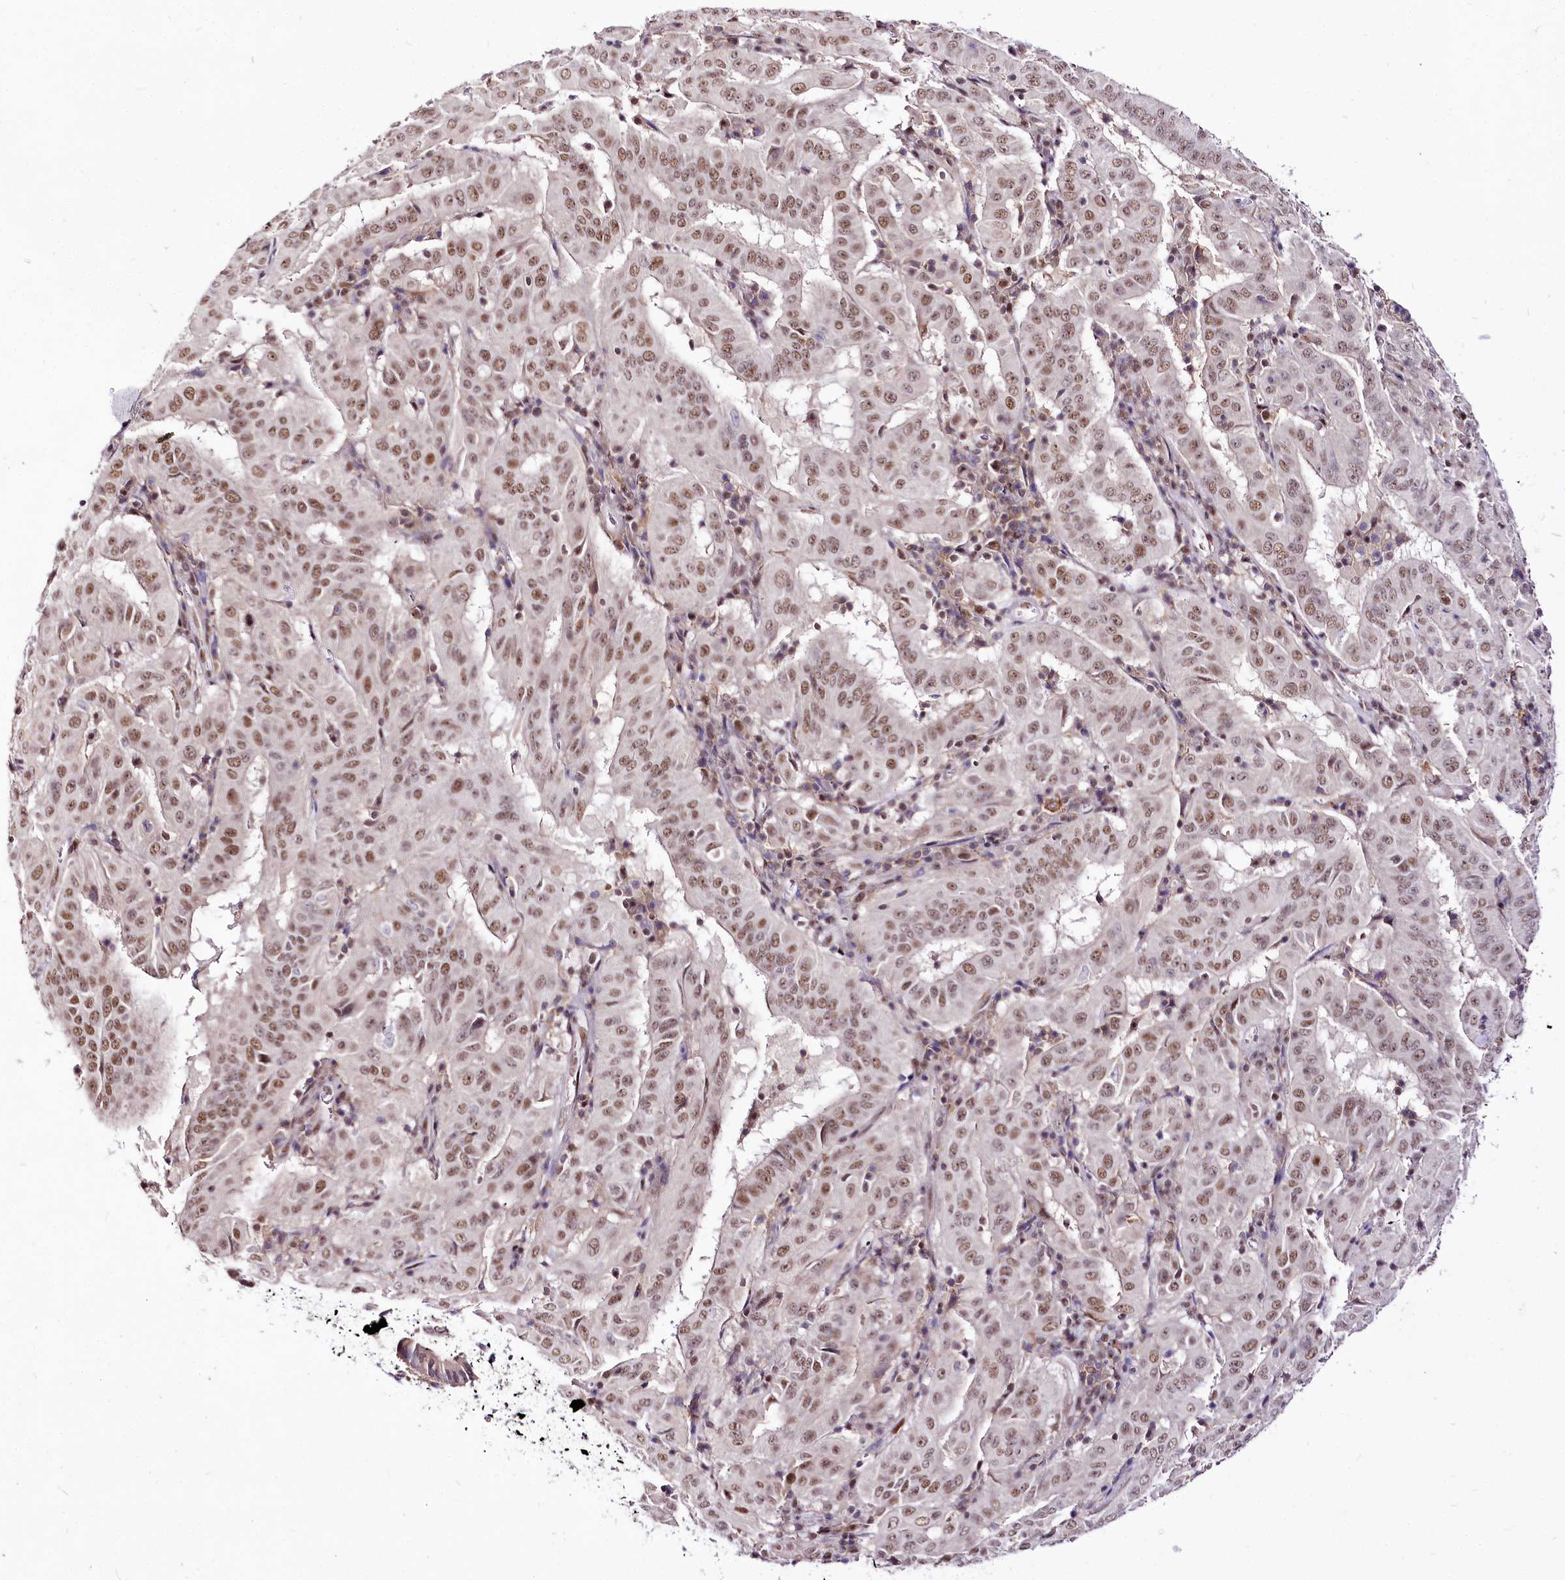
{"staining": {"intensity": "moderate", "quantity": ">75%", "location": "nuclear"}, "tissue": "pancreatic cancer", "cell_type": "Tumor cells", "image_type": "cancer", "snomed": [{"axis": "morphology", "description": "Adenocarcinoma, NOS"}, {"axis": "topography", "description": "Pancreas"}], "caption": "This histopathology image shows immunohistochemistry staining of human pancreatic adenocarcinoma, with medium moderate nuclear expression in approximately >75% of tumor cells.", "gene": "POLA2", "patient": {"sex": "male", "age": 63}}